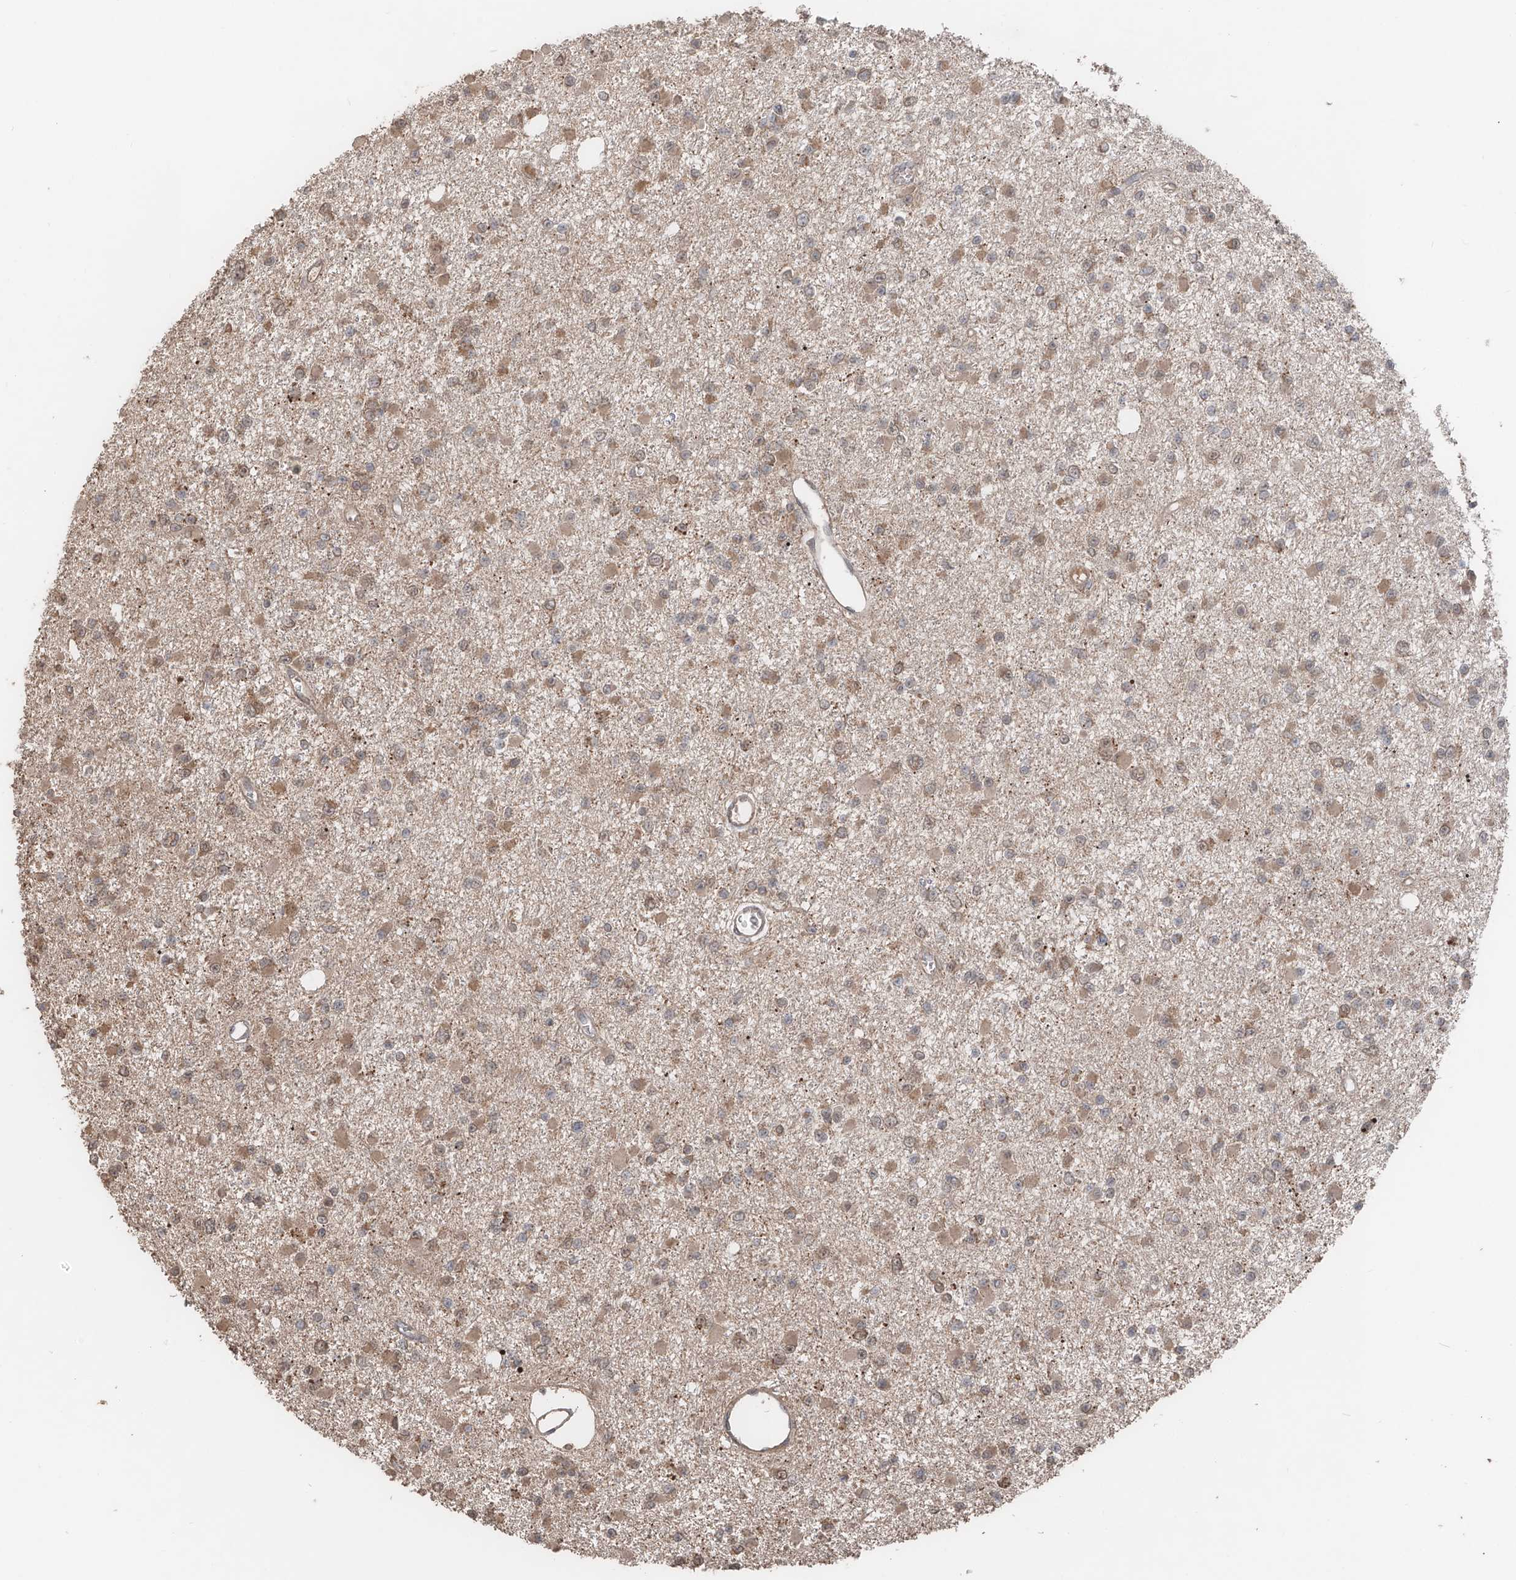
{"staining": {"intensity": "moderate", "quantity": "25%-75%", "location": "cytoplasmic/membranous"}, "tissue": "glioma", "cell_type": "Tumor cells", "image_type": "cancer", "snomed": [{"axis": "morphology", "description": "Glioma, malignant, Low grade"}, {"axis": "topography", "description": "Brain"}], "caption": "Human glioma stained with a protein marker exhibits moderate staining in tumor cells.", "gene": "FAM135A", "patient": {"sex": "female", "age": 22}}